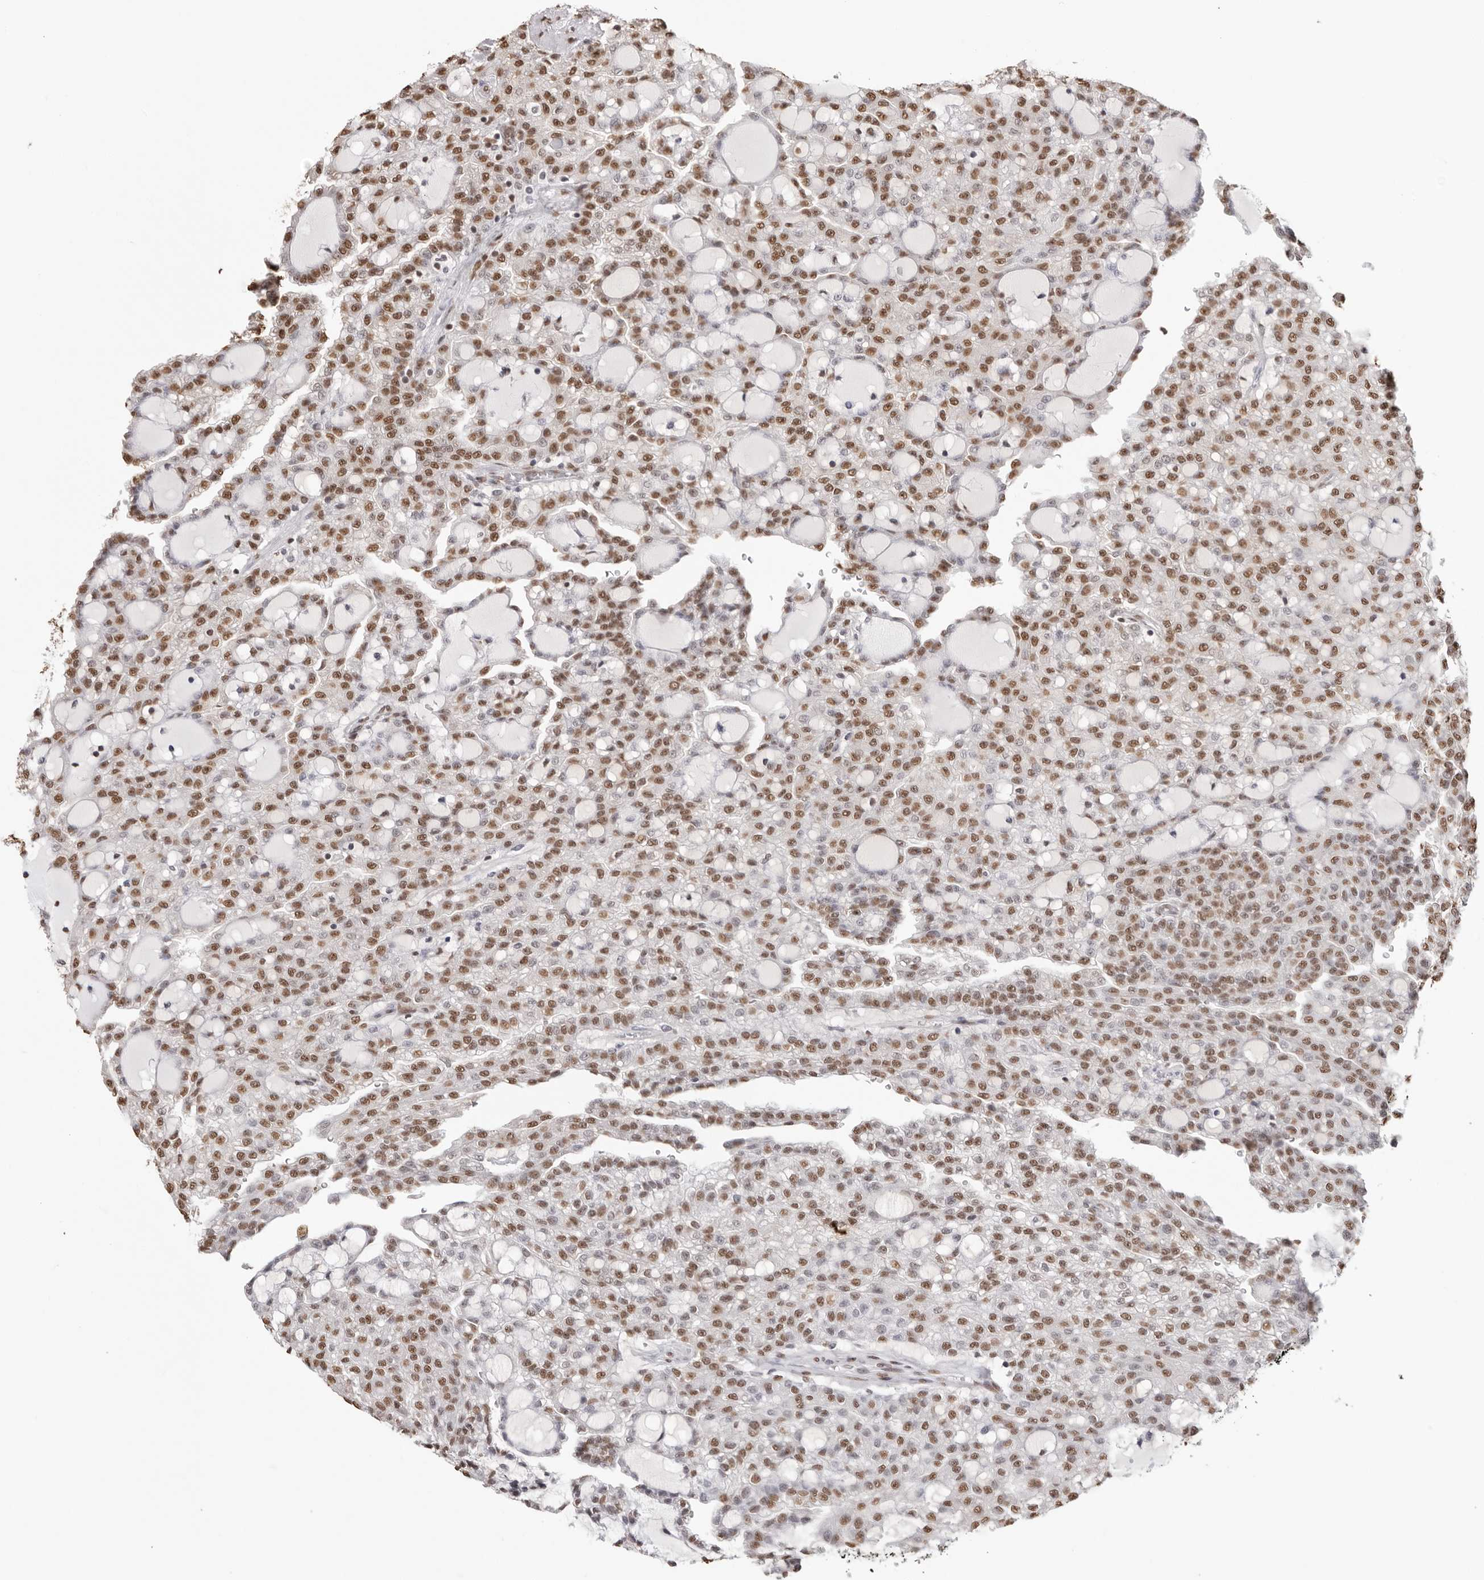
{"staining": {"intensity": "moderate", "quantity": ">75%", "location": "nuclear"}, "tissue": "renal cancer", "cell_type": "Tumor cells", "image_type": "cancer", "snomed": [{"axis": "morphology", "description": "Adenocarcinoma, NOS"}, {"axis": "topography", "description": "Kidney"}], "caption": "The histopathology image reveals a brown stain indicating the presence of a protein in the nuclear of tumor cells in renal cancer.", "gene": "OLIG3", "patient": {"sex": "male", "age": 63}}